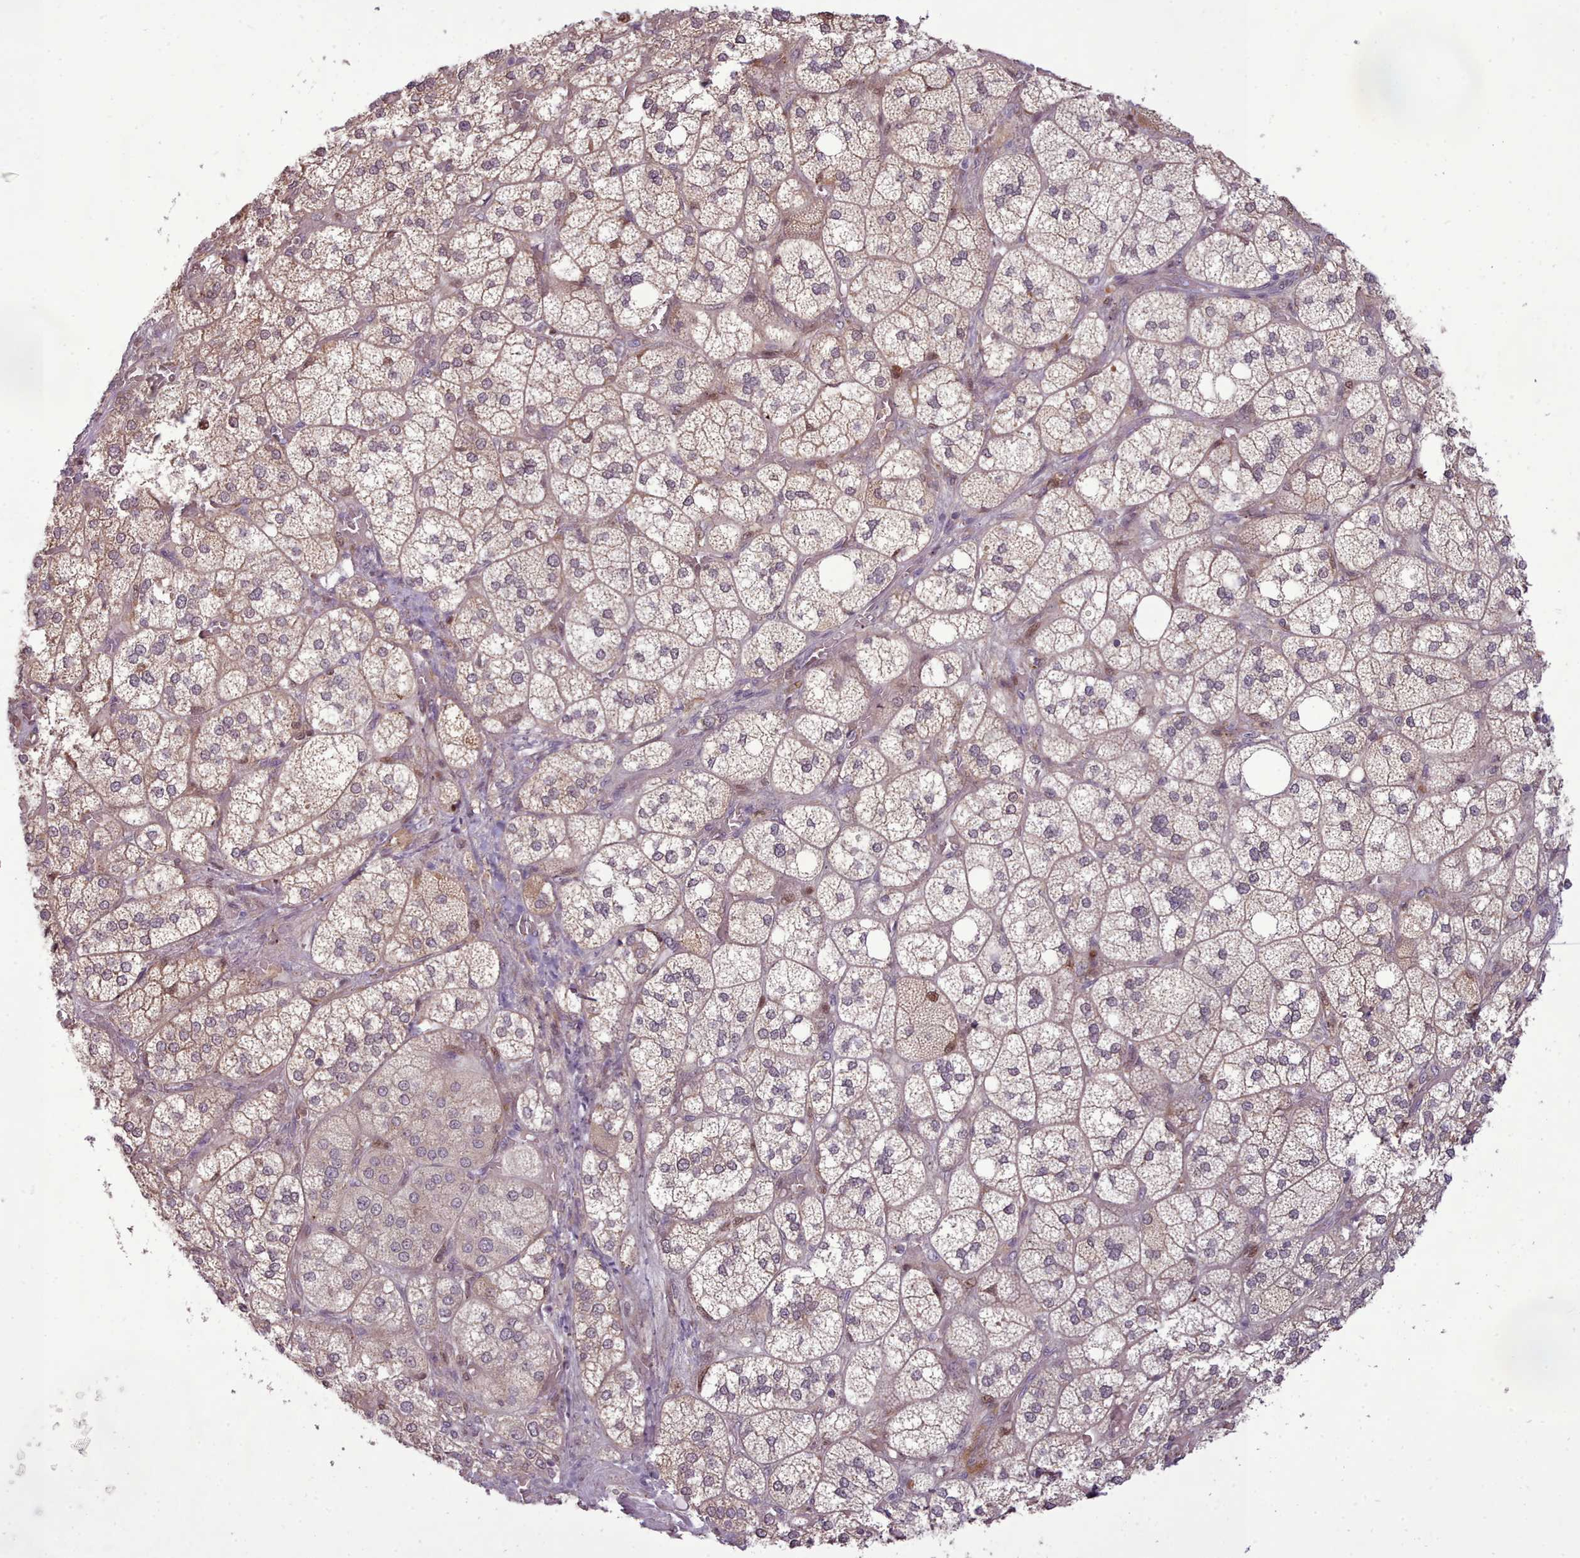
{"staining": {"intensity": "strong", "quantity": "25%-75%", "location": "cytoplasmic/membranous"}, "tissue": "adrenal gland", "cell_type": "Glandular cells", "image_type": "normal", "snomed": [{"axis": "morphology", "description": "Normal tissue, NOS"}, {"axis": "topography", "description": "Adrenal gland"}], "caption": "Immunohistochemistry (IHC) image of normal adrenal gland: human adrenal gland stained using immunohistochemistry (IHC) shows high levels of strong protein expression localized specifically in the cytoplasmic/membranous of glandular cells, appearing as a cytoplasmic/membranous brown color.", "gene": "LGALS9B", "patient": {"sex": "male", "age": 61}}